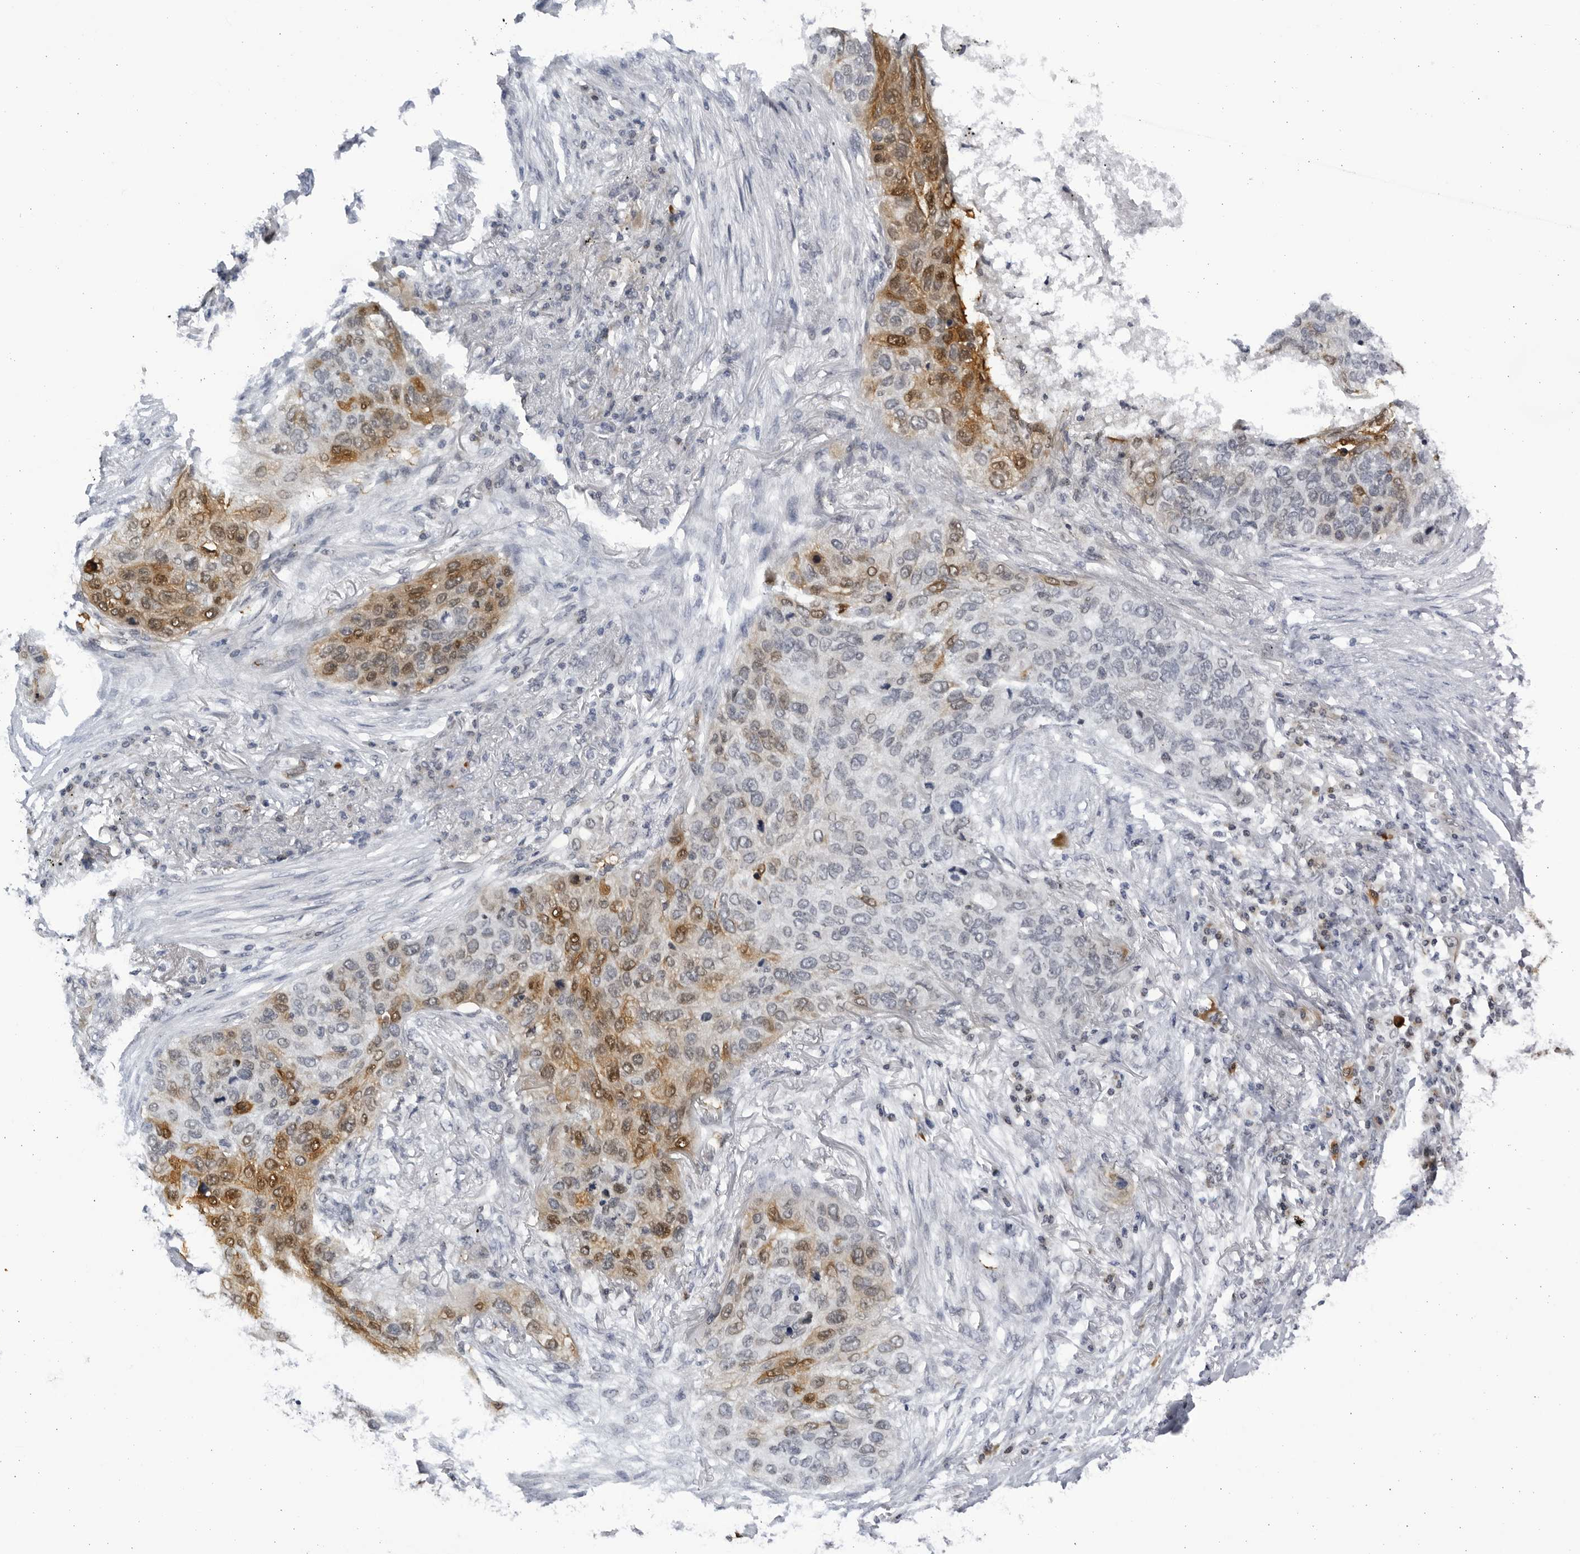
{"staining": {"intensity": "moderate", "quantity": "25%-75%", "location": "cytoplasmic/membranous,nuclear"}, "tissue": "lung cancer", "cell_type": "Tumor cells", "image_type": "cancer", "snomed": [{"axis": "morphology", "description": "Squamous cell carcinoma, NOS"}, {"axis": "topography", "description": "Lung"}], "caption": "DAB immunohistochemical staining of human lung cancer shows moderate cytoplasmic/membranous and nuclear protein staining in approximately 25%-75% of tumor cells. (DAB IHC with brightfield microscopy, high magnification).", "gene": "SLC25A22", "patient": {"sex": "female", "age": 63}}